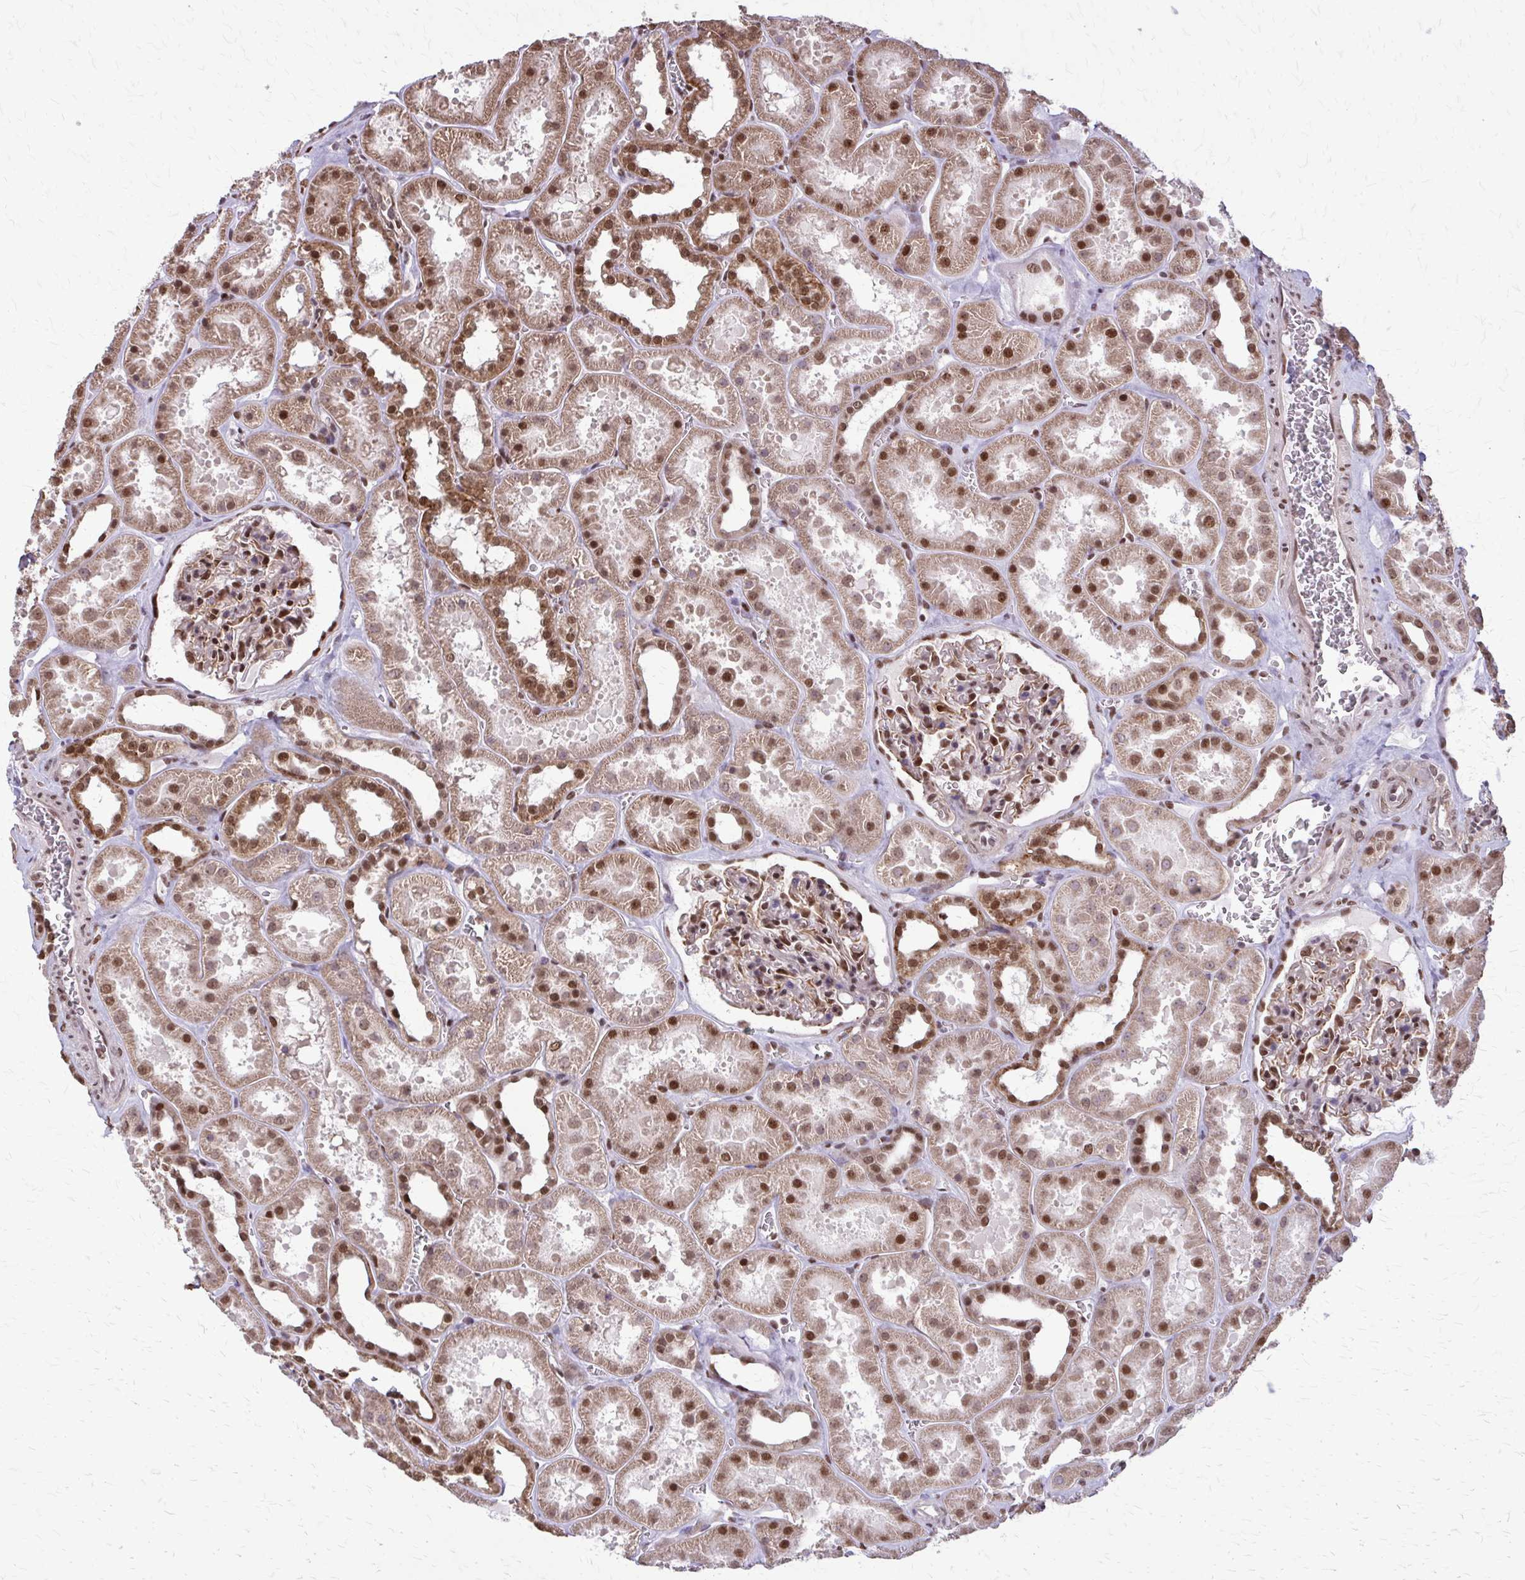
{"staining": {"intensity": "moderate", "quantity": "25%-75%", "location": "nuclear"}, "tissue": "kidney", "cell_type": "Cells in glomeruli", "image_type": "normal", "snomed": [{"axis": "morphology", "description": "Normal tissue, NOS"}, {"axis": "topography", "description": "Kidney"}], "caption": "Moderate nuclear protein positivity is present in approximately 25%-75% of cells in glomeruli in kidney. The staining is performed using DAB (3,3'-diaminobenzidine) brown chromogen to label protein expression. The nuclei are counter-stained blue using hematoxylin.", "gene": "TTF1", "patient": {"sex": "female", "age": 41}}